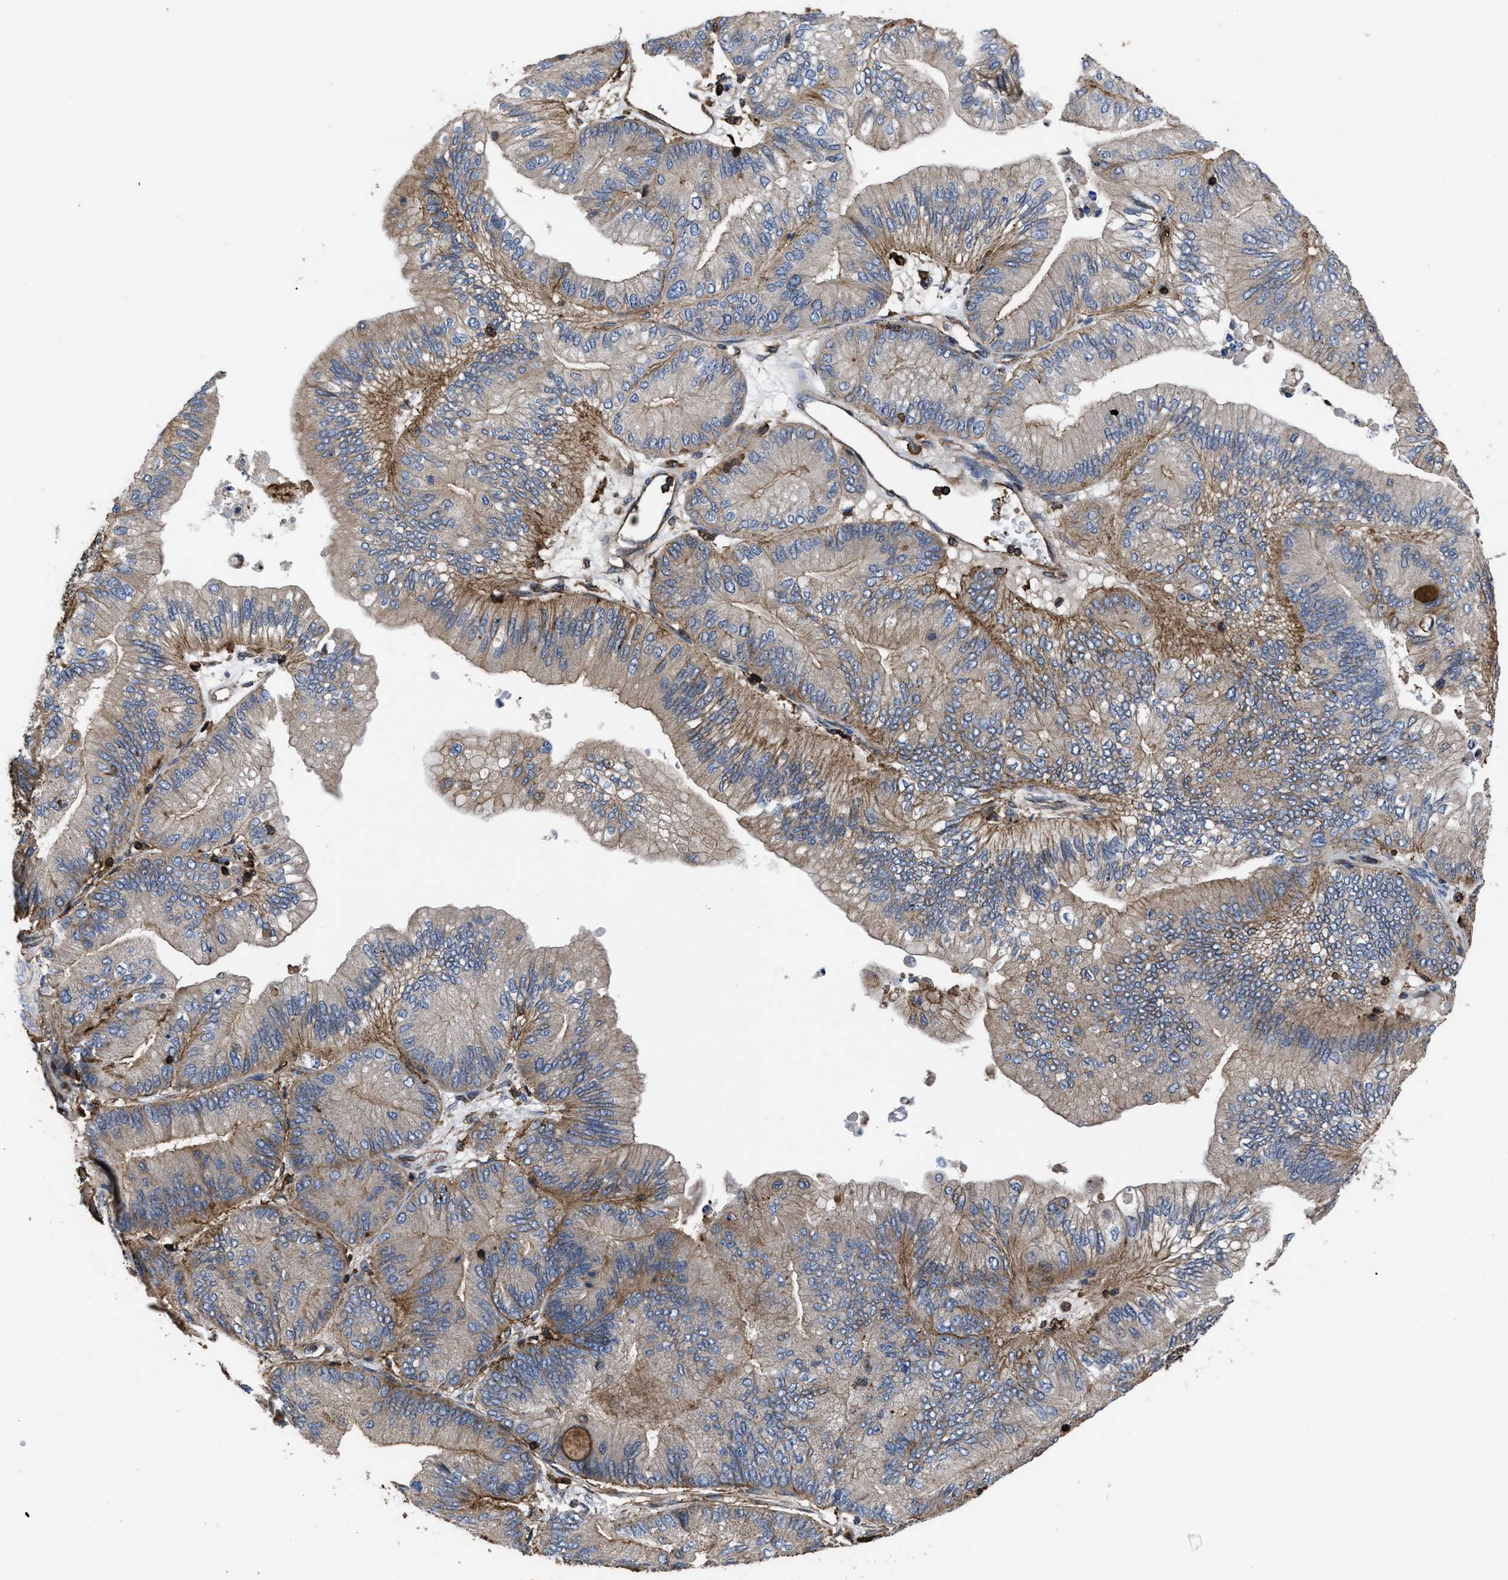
{"staining": {"intensity": "weak", "quantity": ">75%", "location": "cytoplasmic/membranous"}, "tissue": "ovarian cancer", "cell_type": "Tumor cells", "image_type": "cancer", "snomed": [{"axis": "morphology", "description": "Cystadenocarcinoma, mucinous, NOS"}, {"axis": "topography", "description": "Ovary"}], "caption": "Ovarian cancer (mucinous cystadenocarcinoma) stained for a protein (brown) reveals weak cytoplasmic/membranous positive expression in about >75% of tumor cells.", "gene": "SCUBE2", "patient": {"sex": "female", "age": 61}}